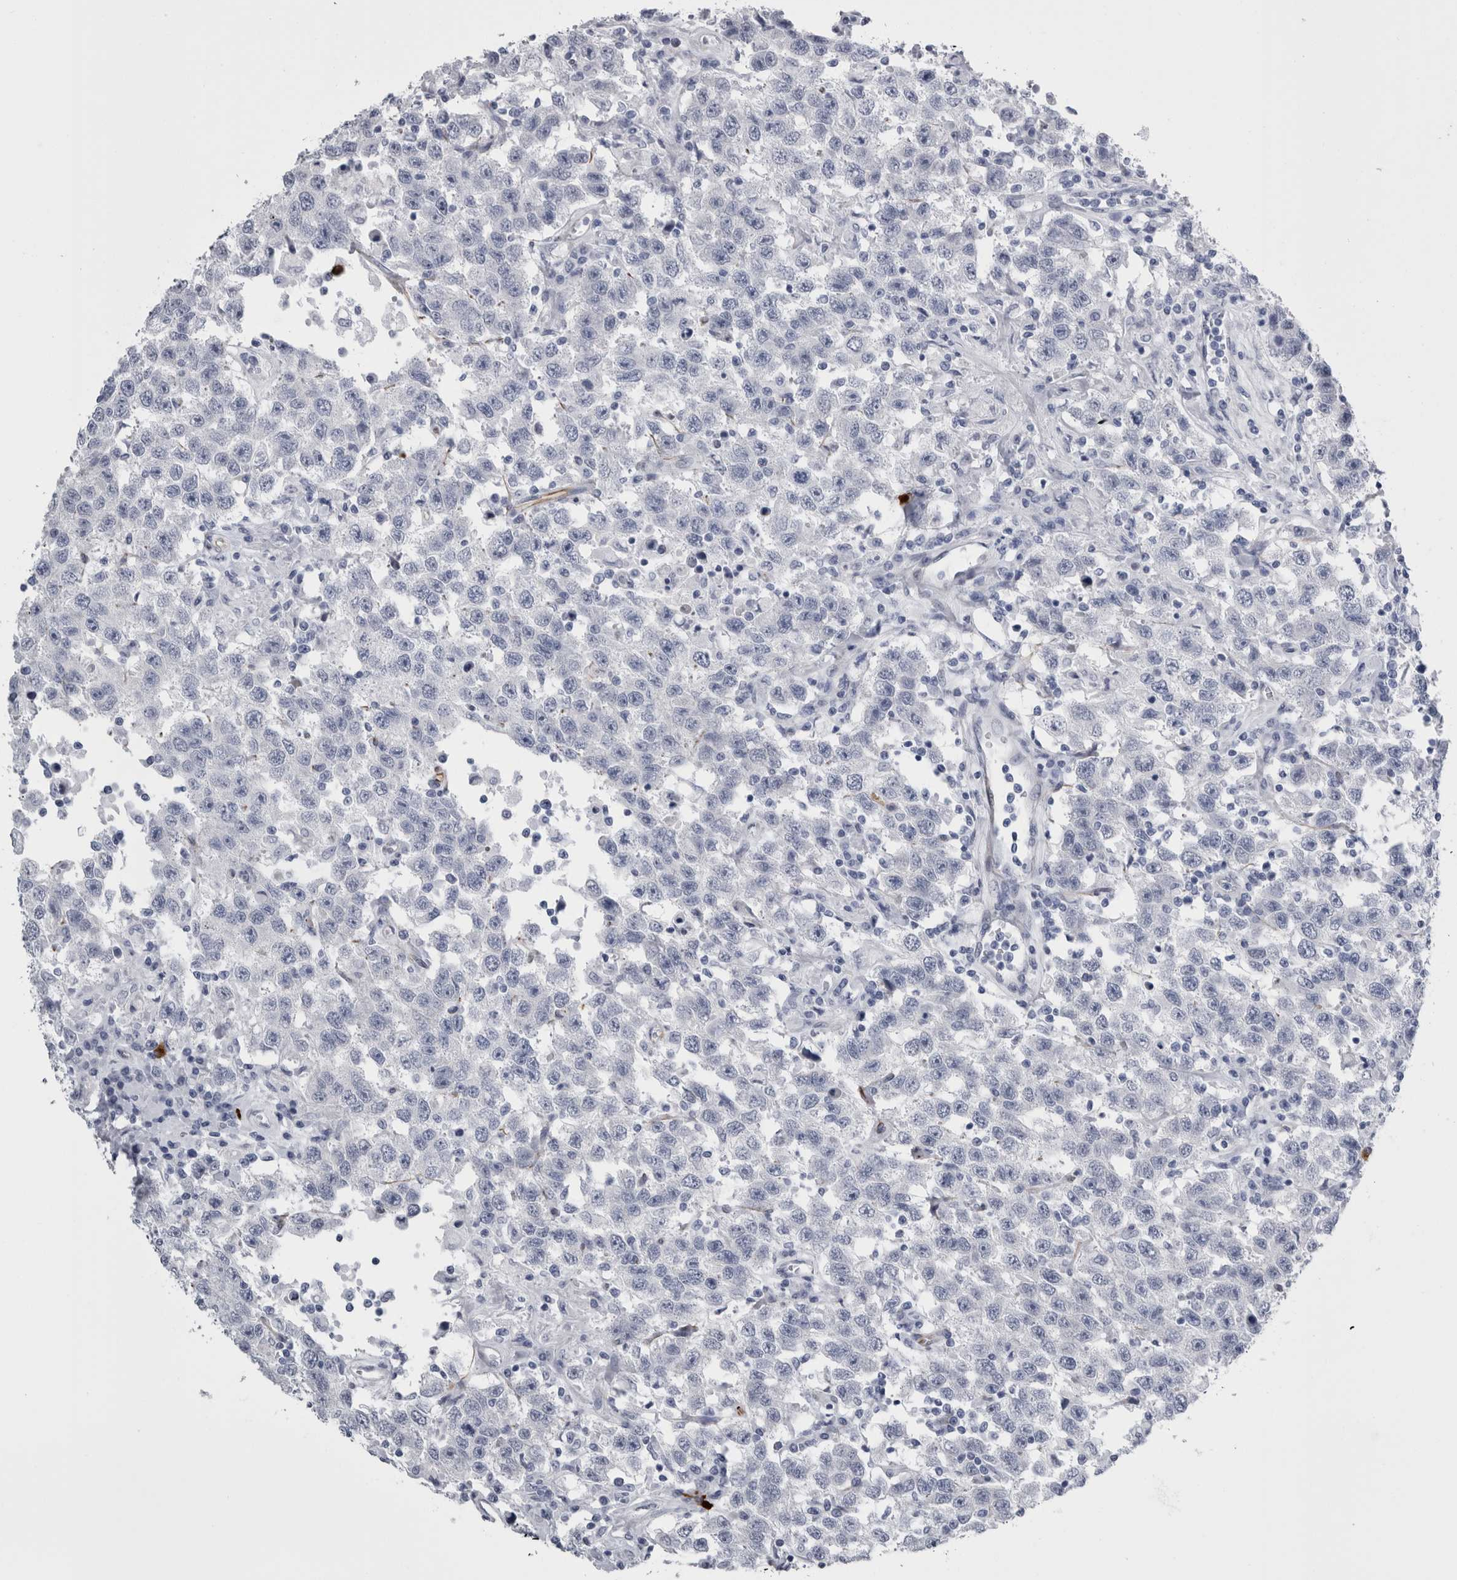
{"staining": {"intensity": "negative", "quantity": "none", "location": "none"}, "tissue": "testis cancer", "cell_type": "Tumor cells", "image_type": "cancer", "snomed": [{"axis": "morphology", "description": "Seminoma, NOS"}, {"axis": "topography", "description": "Testis"}], "caption": "This is an IHC image of testis seminoma. There is no expression in tumor cells.", "gene": "VWDE", "patient": {"sex": "male", "age": 41}}